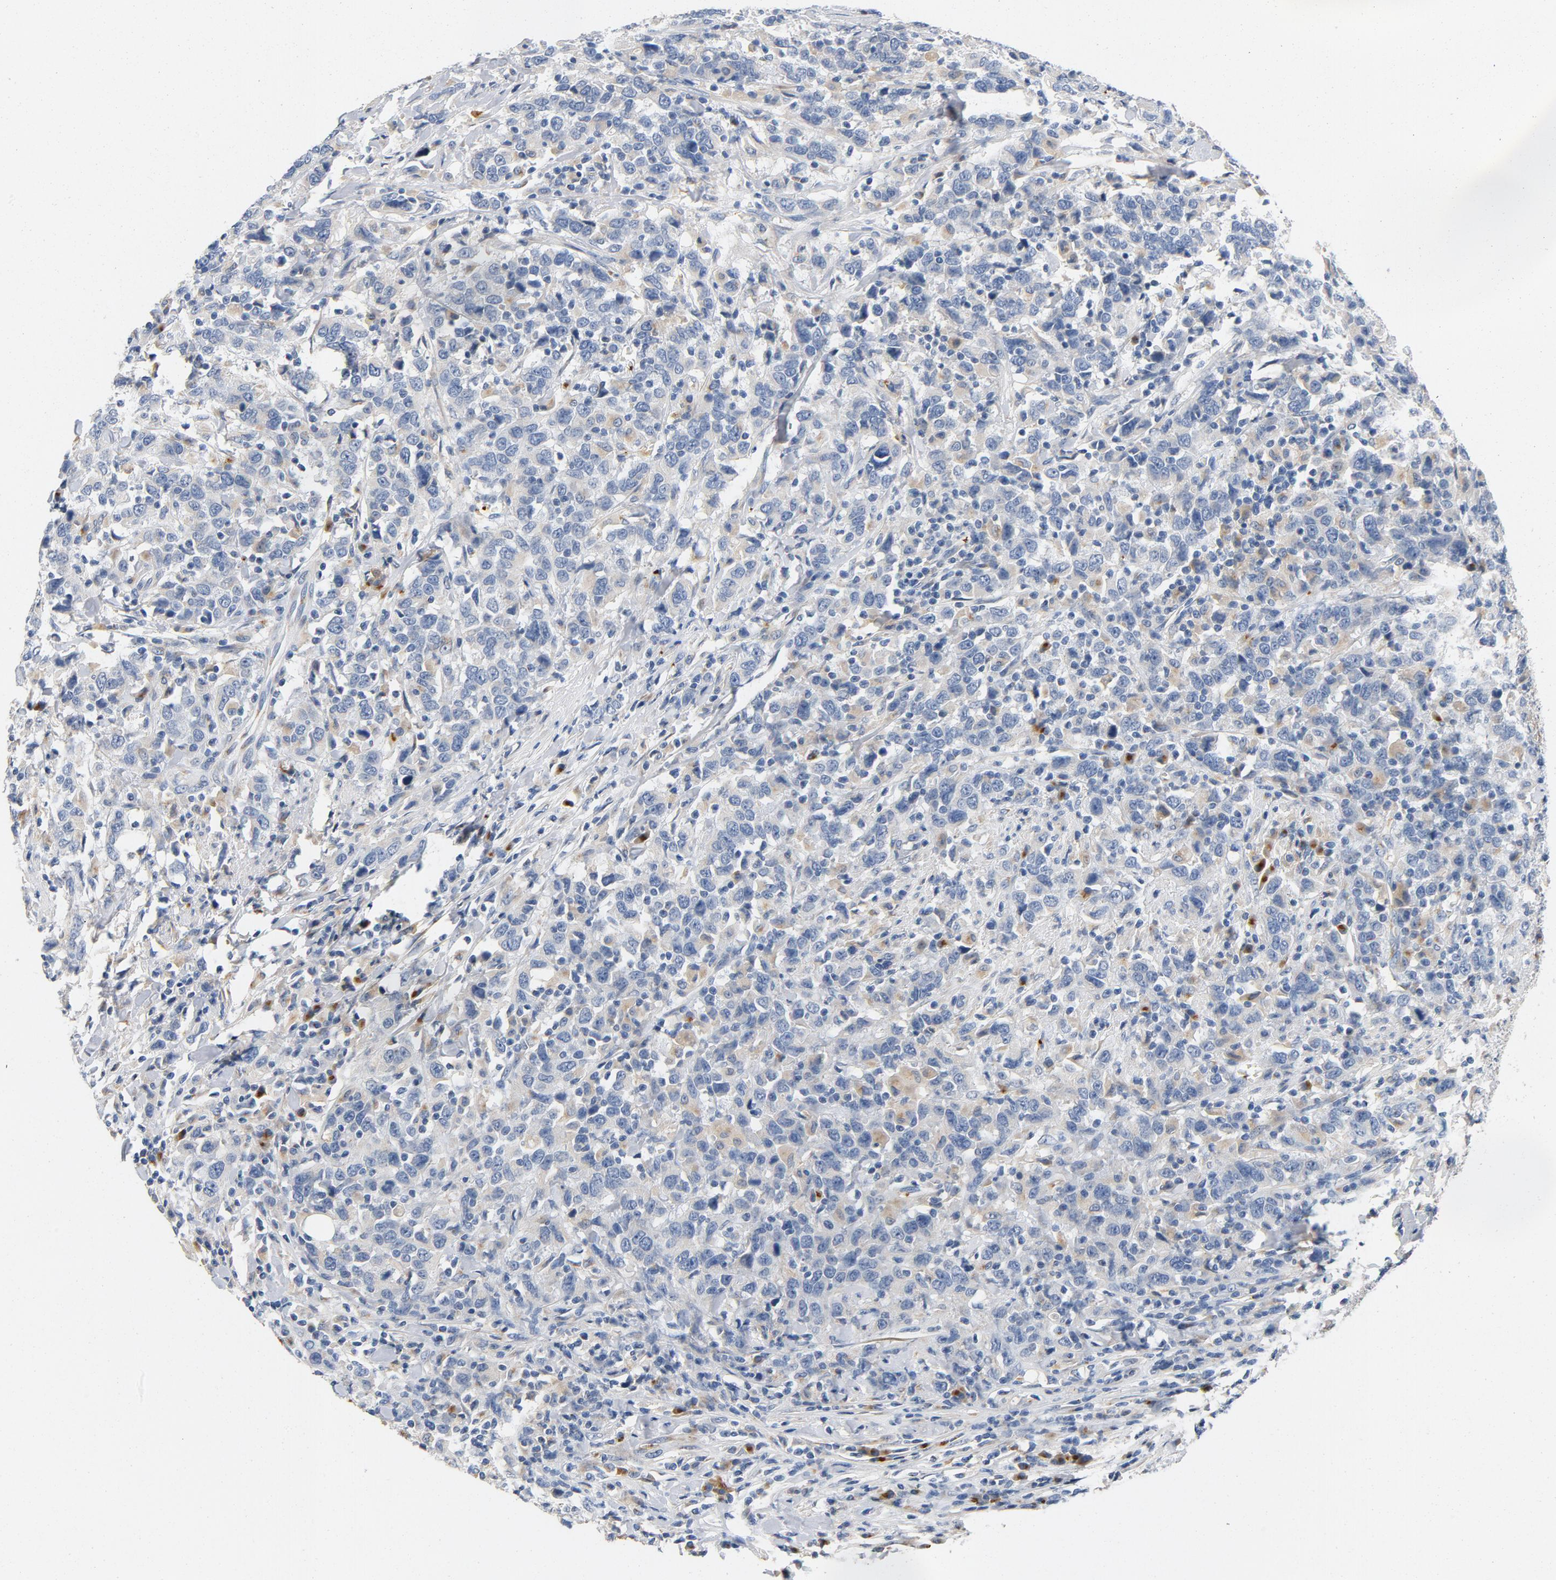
{"staining": {"intensity": "negative", "quantity": "none", "location": "none"}, "tissue": "urothelial cancer", "cell_type": "Tumor cells", "image_type": "cancer", "snomed": [{"axis": "morphology", "description": "Urothelial carcinoma, High grade"}, {"axis": "topography", "description": "Urinary bladder"}], "caption": "Immunohistochemistry histopathology image of human high-grade urothelial carcinoma stained for a protein (brown), which demonstrates no expression in tumor cells.", "gene": "LMAN2", "patient": {"sex": "male", "age": 61}}